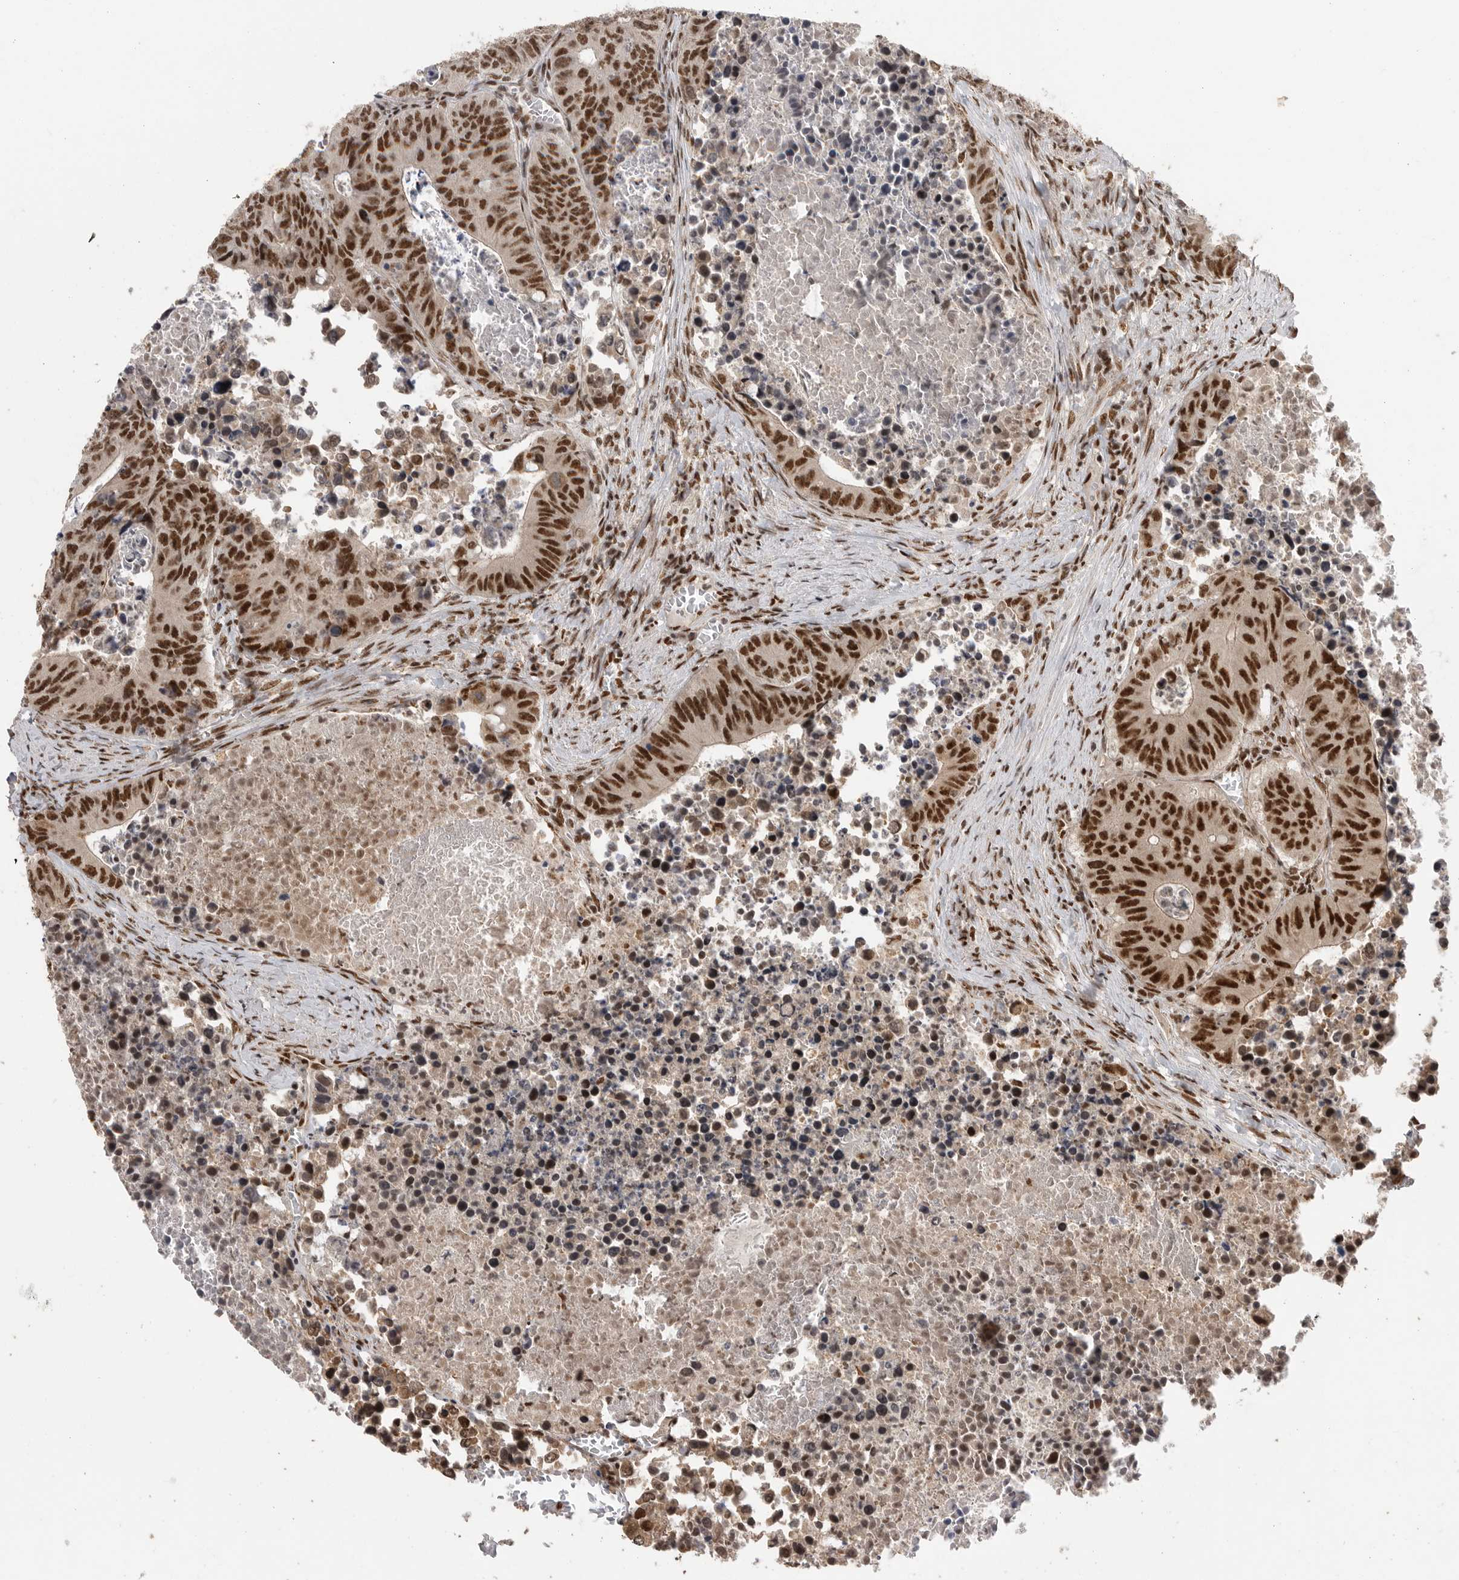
{"staining": {"intensity": "strong", "quantity": ">75%", "location": "nuclear"}, "tissue": "colorectal cancer", "cell_type": "Tumor cells", "image_type": "cancer", "snomed": [{"axis": "morphology", "description": "Adenocarcinoma, NOS"}, {"axis": "topography", "description": "Colon"}], "caption": "This image reveals IHC staining of human colorectal cancer, with high strong nuclear positivity in approximately >75% of tumor cells.", "gene": "PPP1R8", "patient": {"sex": "male", "age": 87}}